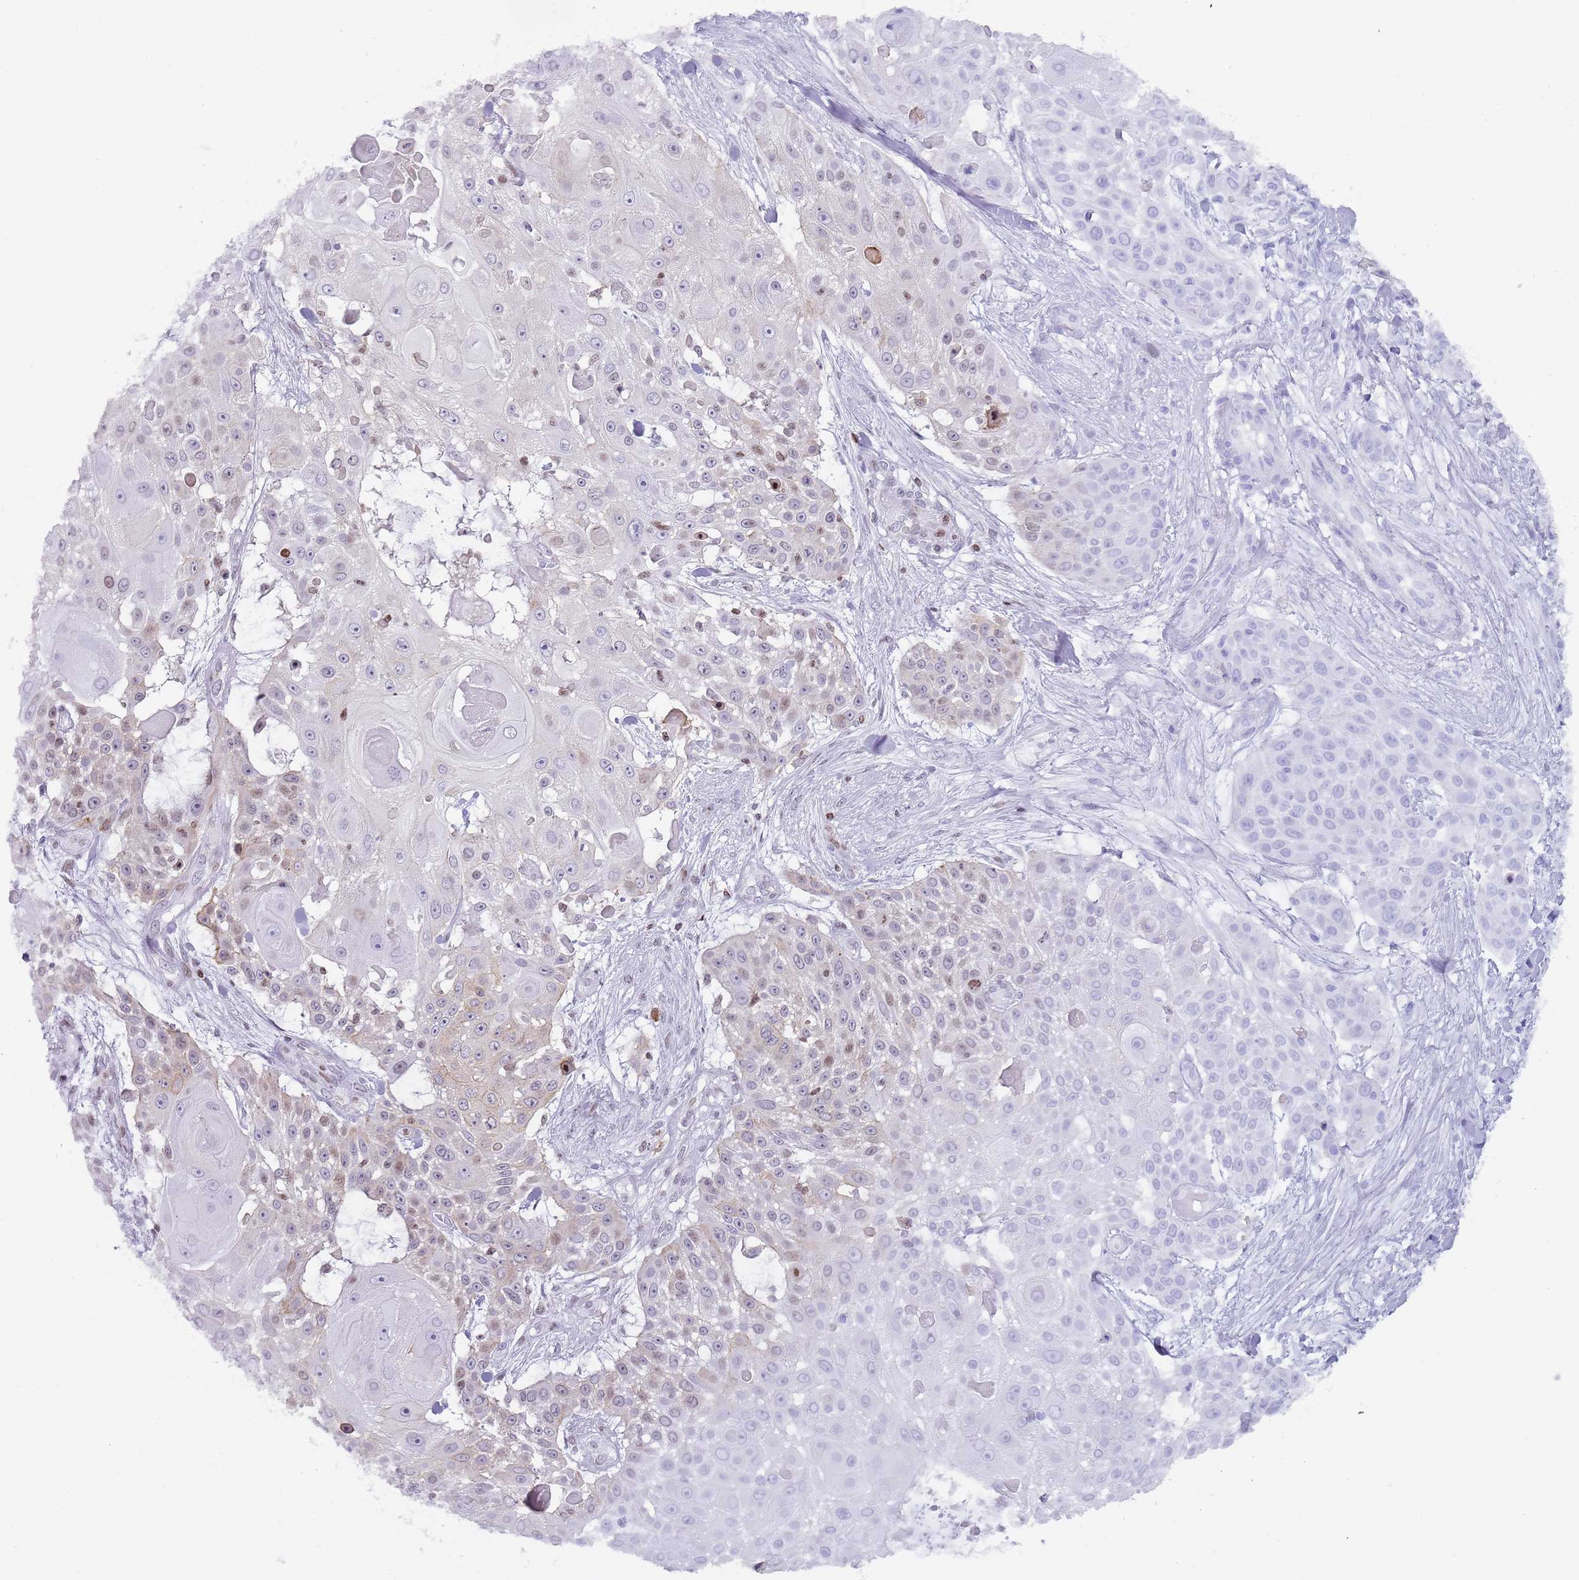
{"staining": {"intensity": "moderate", "quantity": "<25%", "location": "nuclear"}, "tissue": "skin cancer", "cell_type": "Tumor cells", "image_type": "cancer", "snomed": [{"axis": "morphology", "description": "Squamous cell carcinoma, NOS"}, {"axis": "topography", "description": "Skin"}], "caption": "Immunohistochemical staining of skin cancer demonstrates low levels of moderate nuclear protein expression in about <25% of tumor cells.", "gene": "HDAC8", "patient": {"sex": "female", "age": 86}}